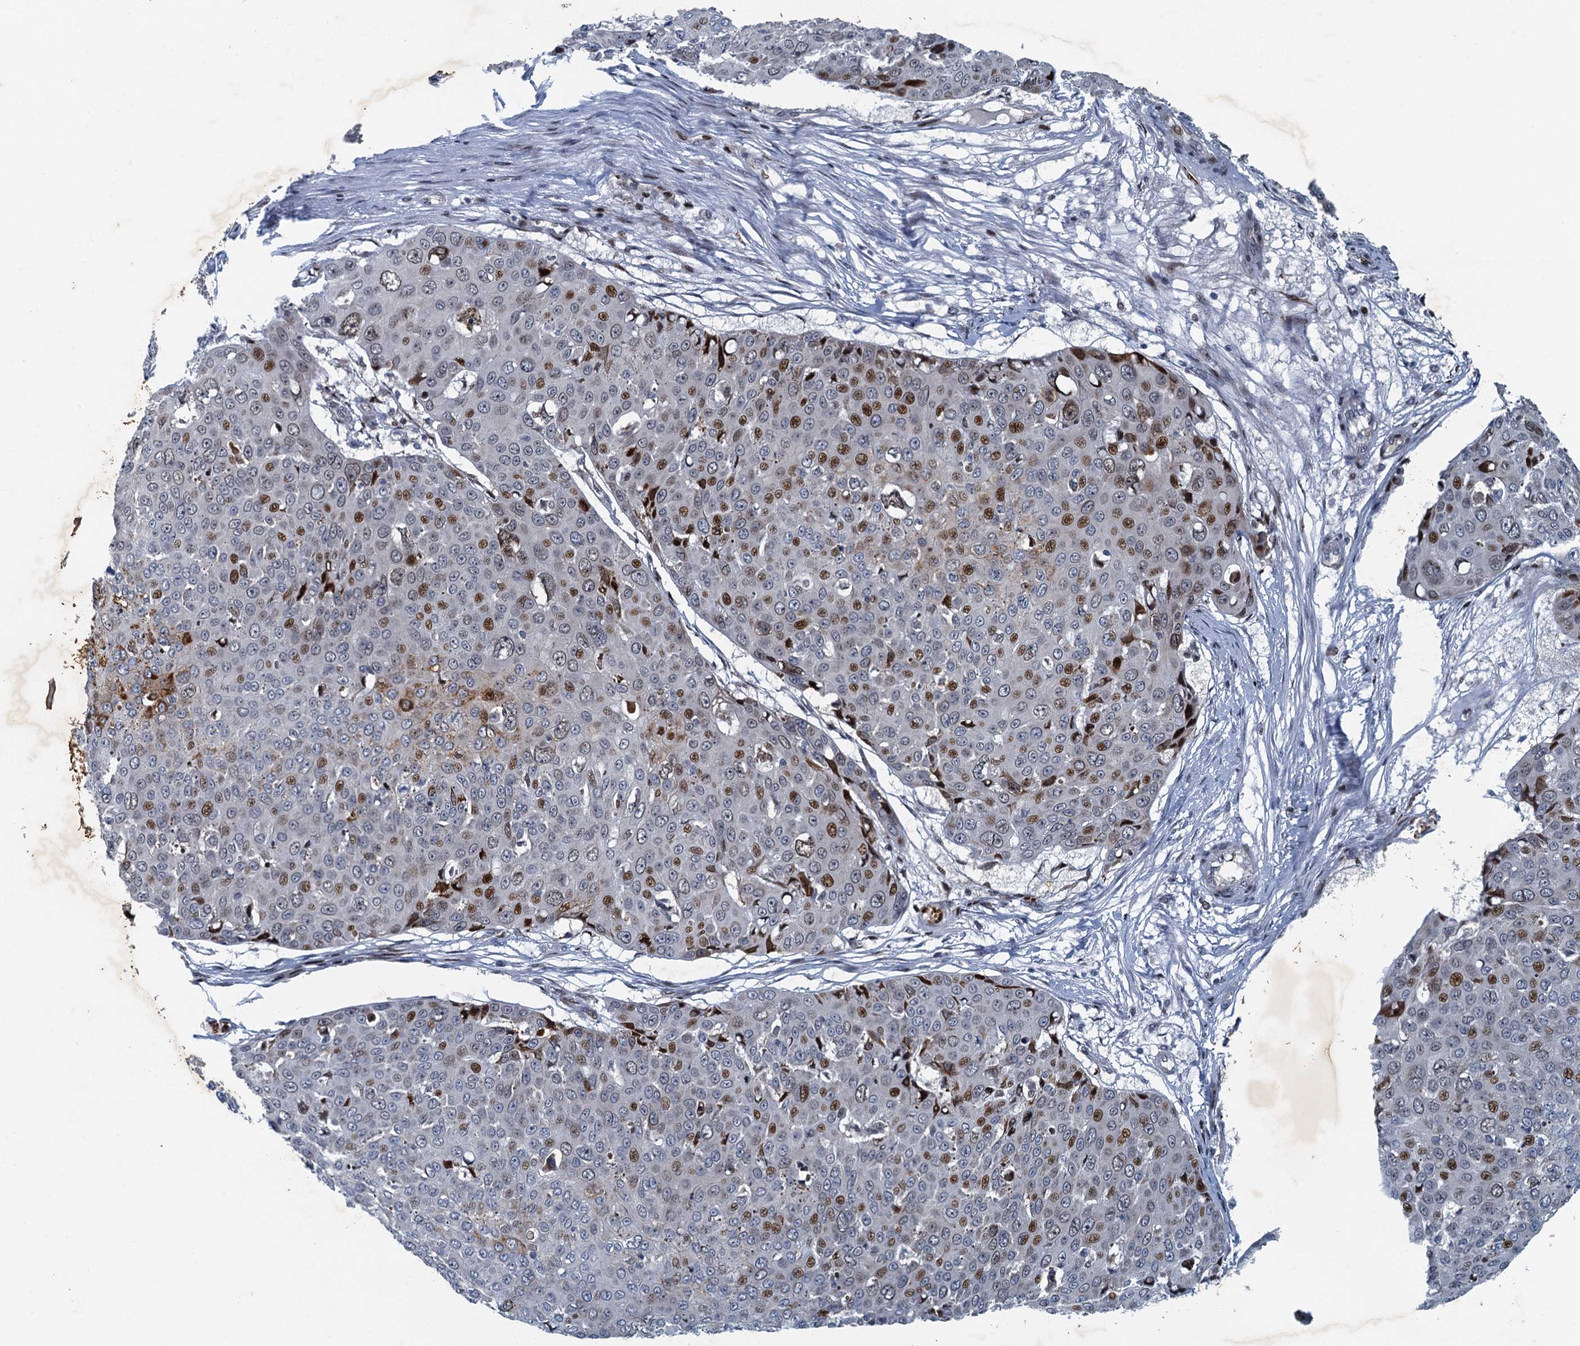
{"staining": {"intensity": "moderate", "quantity": "25%-75%", "location": "nuclear"}, "tissue": "skin cancer", "cell_type": "Tumor cells", "image_type": "cancer", "snomed": [{"axis": "morphology", "description": "Squamous cell carcinoma, NOS"}, {"axis": "topography", "description": "Skin"}], "caption": "DAB immunohistochemical staining of human skin cancer (squamous cell carcinoma) reveals moderate nuclear protein staining in approximately 25%-75% of tumor cells.", "gene": "ANKRD13D", "patient": {"sex": "male", "age": 71}}